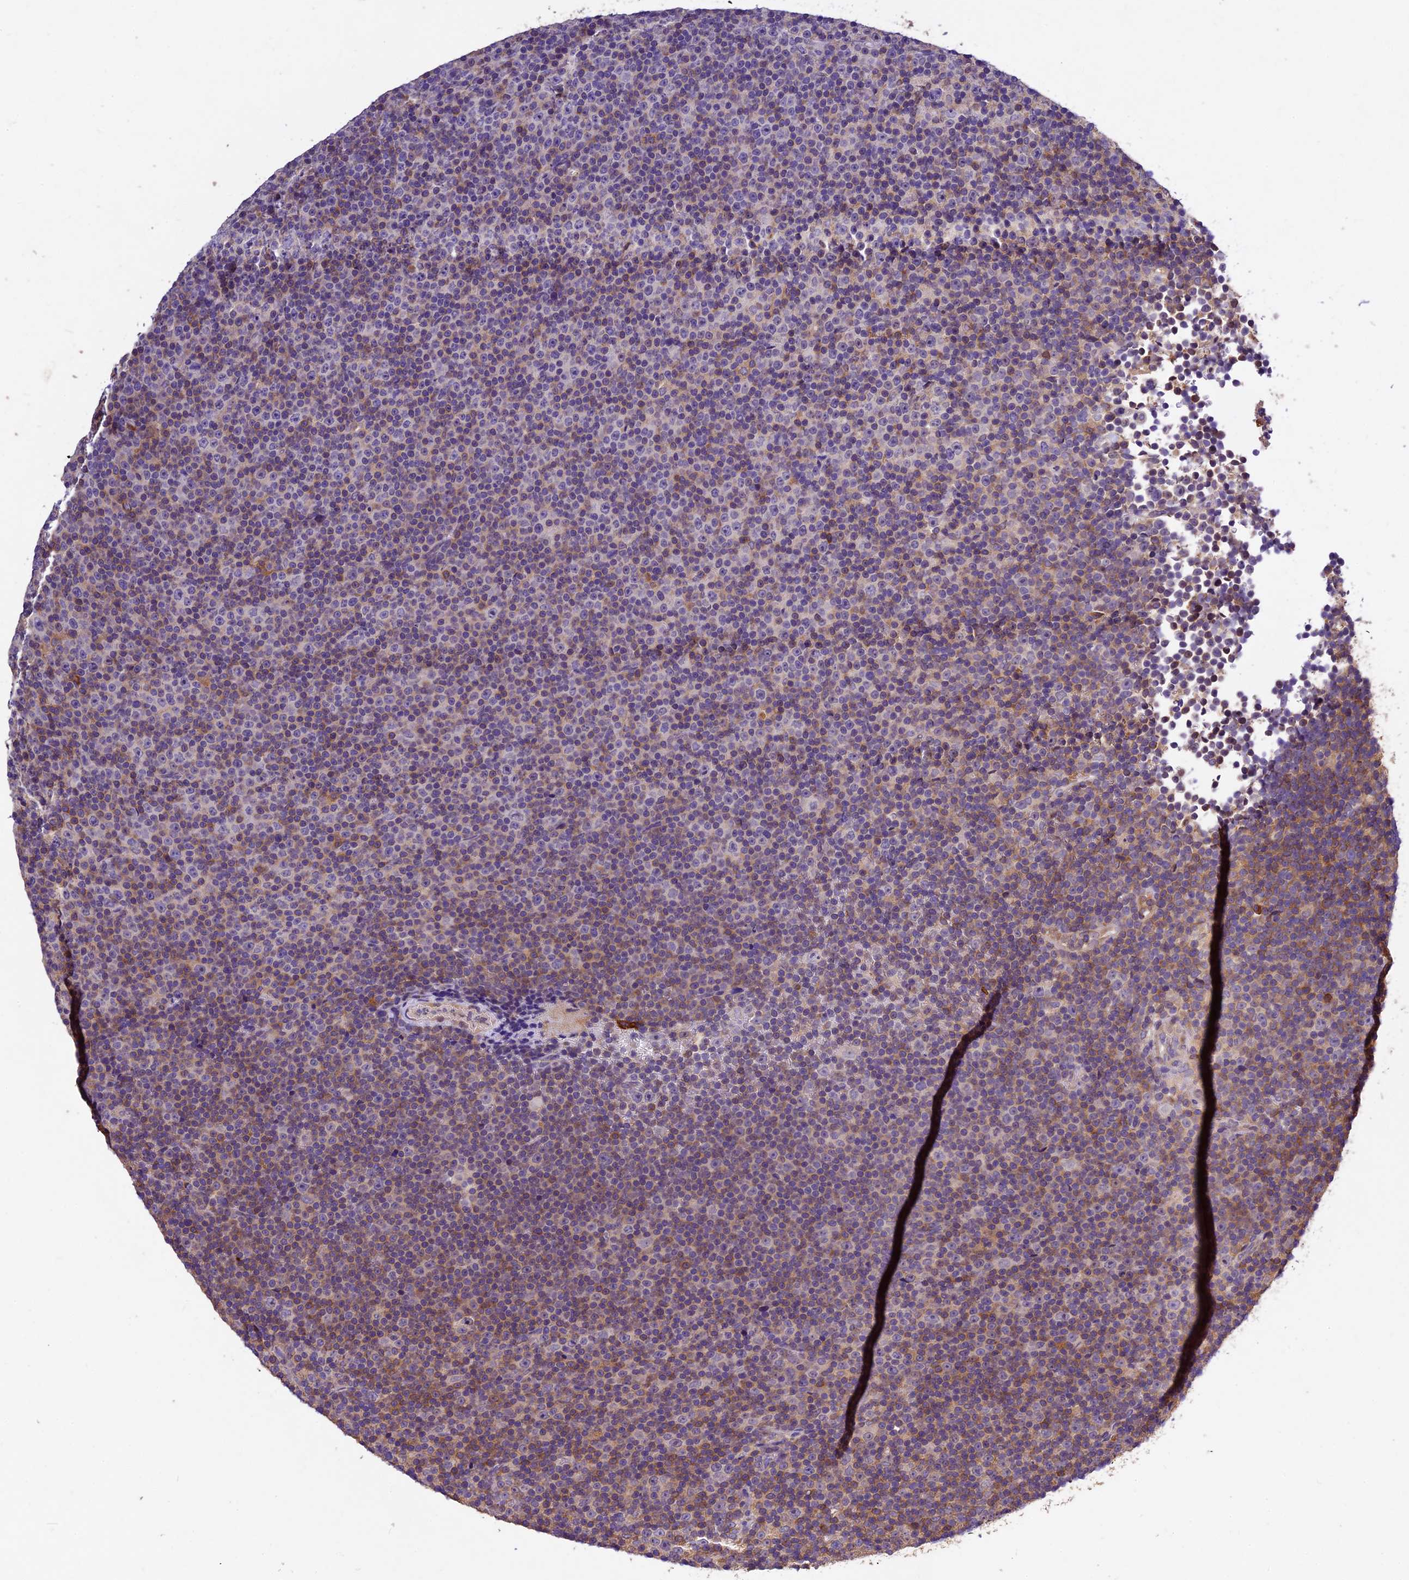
{"staining": {"intensity": "weak", "quantity": "25%-75%", "location": "cytoplasmic/membranous"}, "tissue": "lymphoma", "cell_type": "Tumor cells", "image_type": "cancer", "snomed": [{"axis": "morphology", "description": "Malignant lymphoma, non-Hodgkin's type, Low grade"}, {"axis": "topography", "description": "Lymph node"}], "caption": "The histopathology image exhibits immunohistochemical staining of lymphoma. There is weak cytoplasmic/membranous expression is seen in approximately 25%-75% of tumor cells.", "gene": "CILP2", "patient": {"sex": "female", "age": 67}}